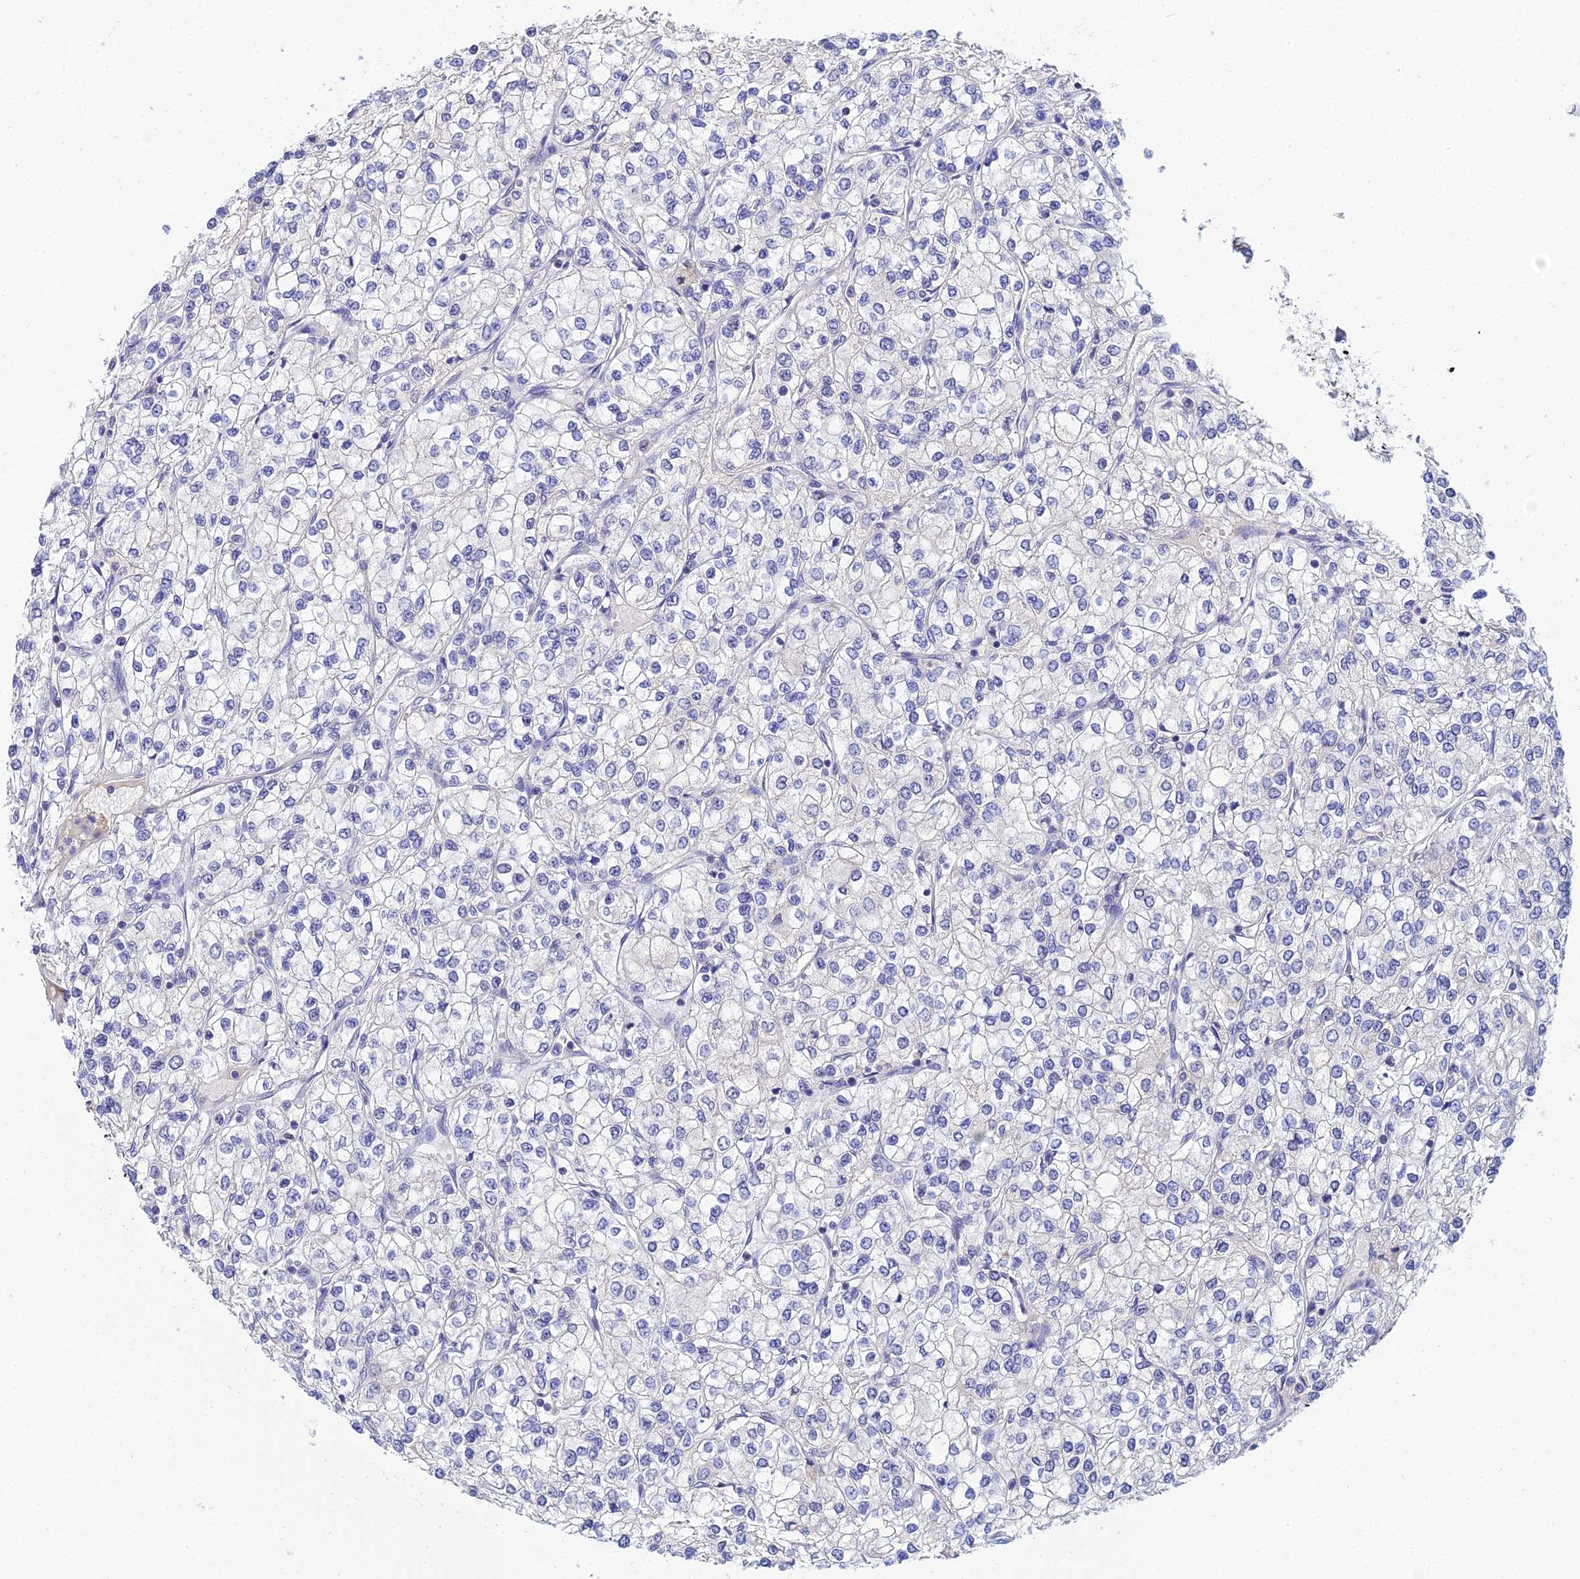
{"staining": {"intensity": "negative", "quantity": "none", "location": "none"}, "tissue": "renal cancer", "cell_type": "Tumor cells", "image_type": "cancer", "snomed": [{"axis": "morphology", "description": "Adenocarcinoma, NOS"}, {"axis": "topography", "description": "Kidney"}], "caption": "High power microscopy image of an immunohistochemistry image of renal cancer, revealing no significant expression in tumor cells.", "gene": "PLPP4", "patient": {"sex": "male", "age": 80}}